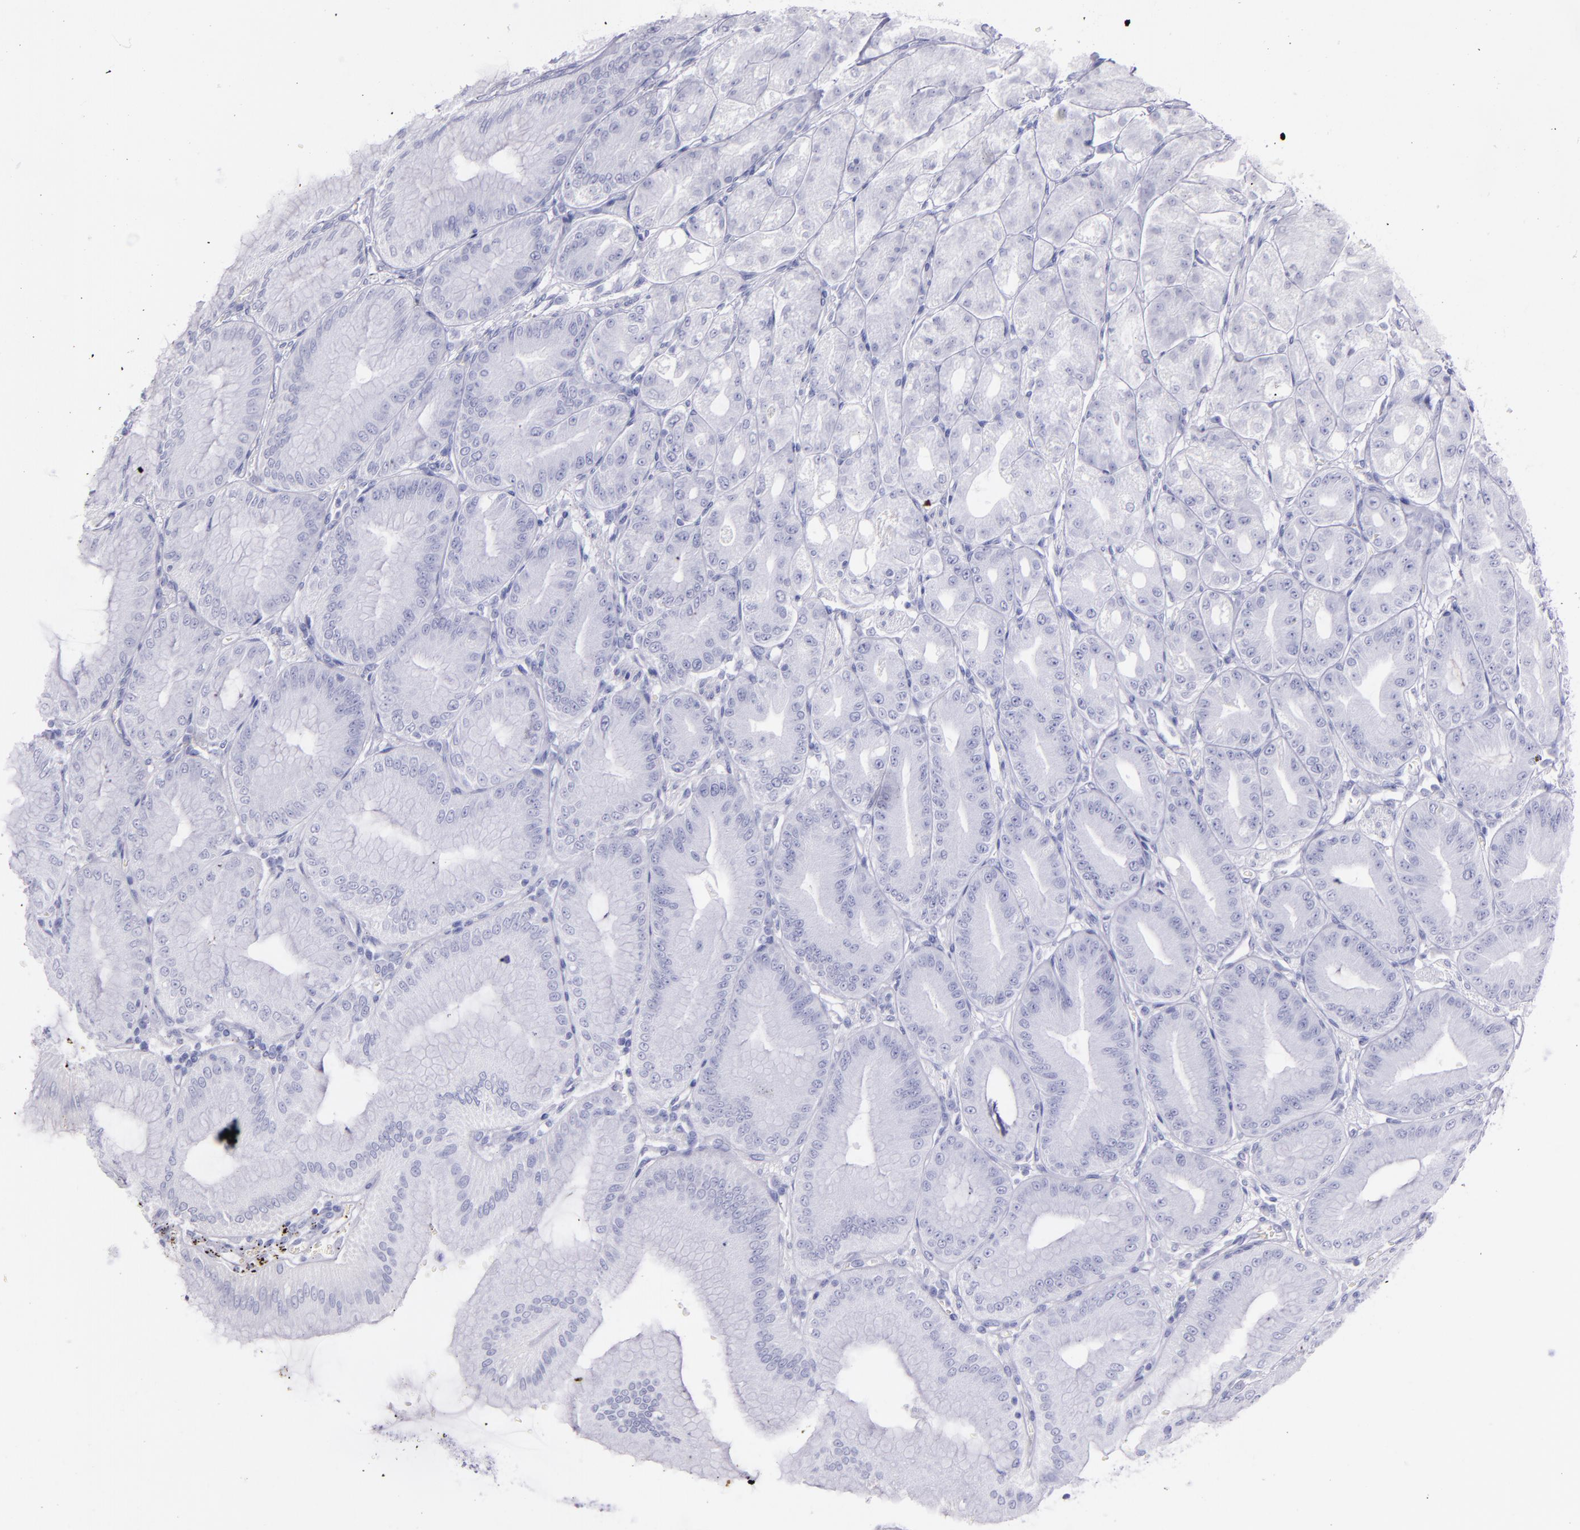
{"staining": {"intensity": "negative", "quantity": "none", "location": "none"}, "tissue": "stomach", "cell_type": "Glandular cells", "image_type": "normal", "snomed": [{"axis": "morphology", "description": "Normal tissue, NOS"}, {"axis": "topography", "description": "Stomach, lower"}], "caption": "High power microscopy histopathology image of an IHC image of normal stomach, revealing no significant positivity in glandular cells.", "gene": "SFTPA2", "patient": {"sex": "male", "age": 71}}